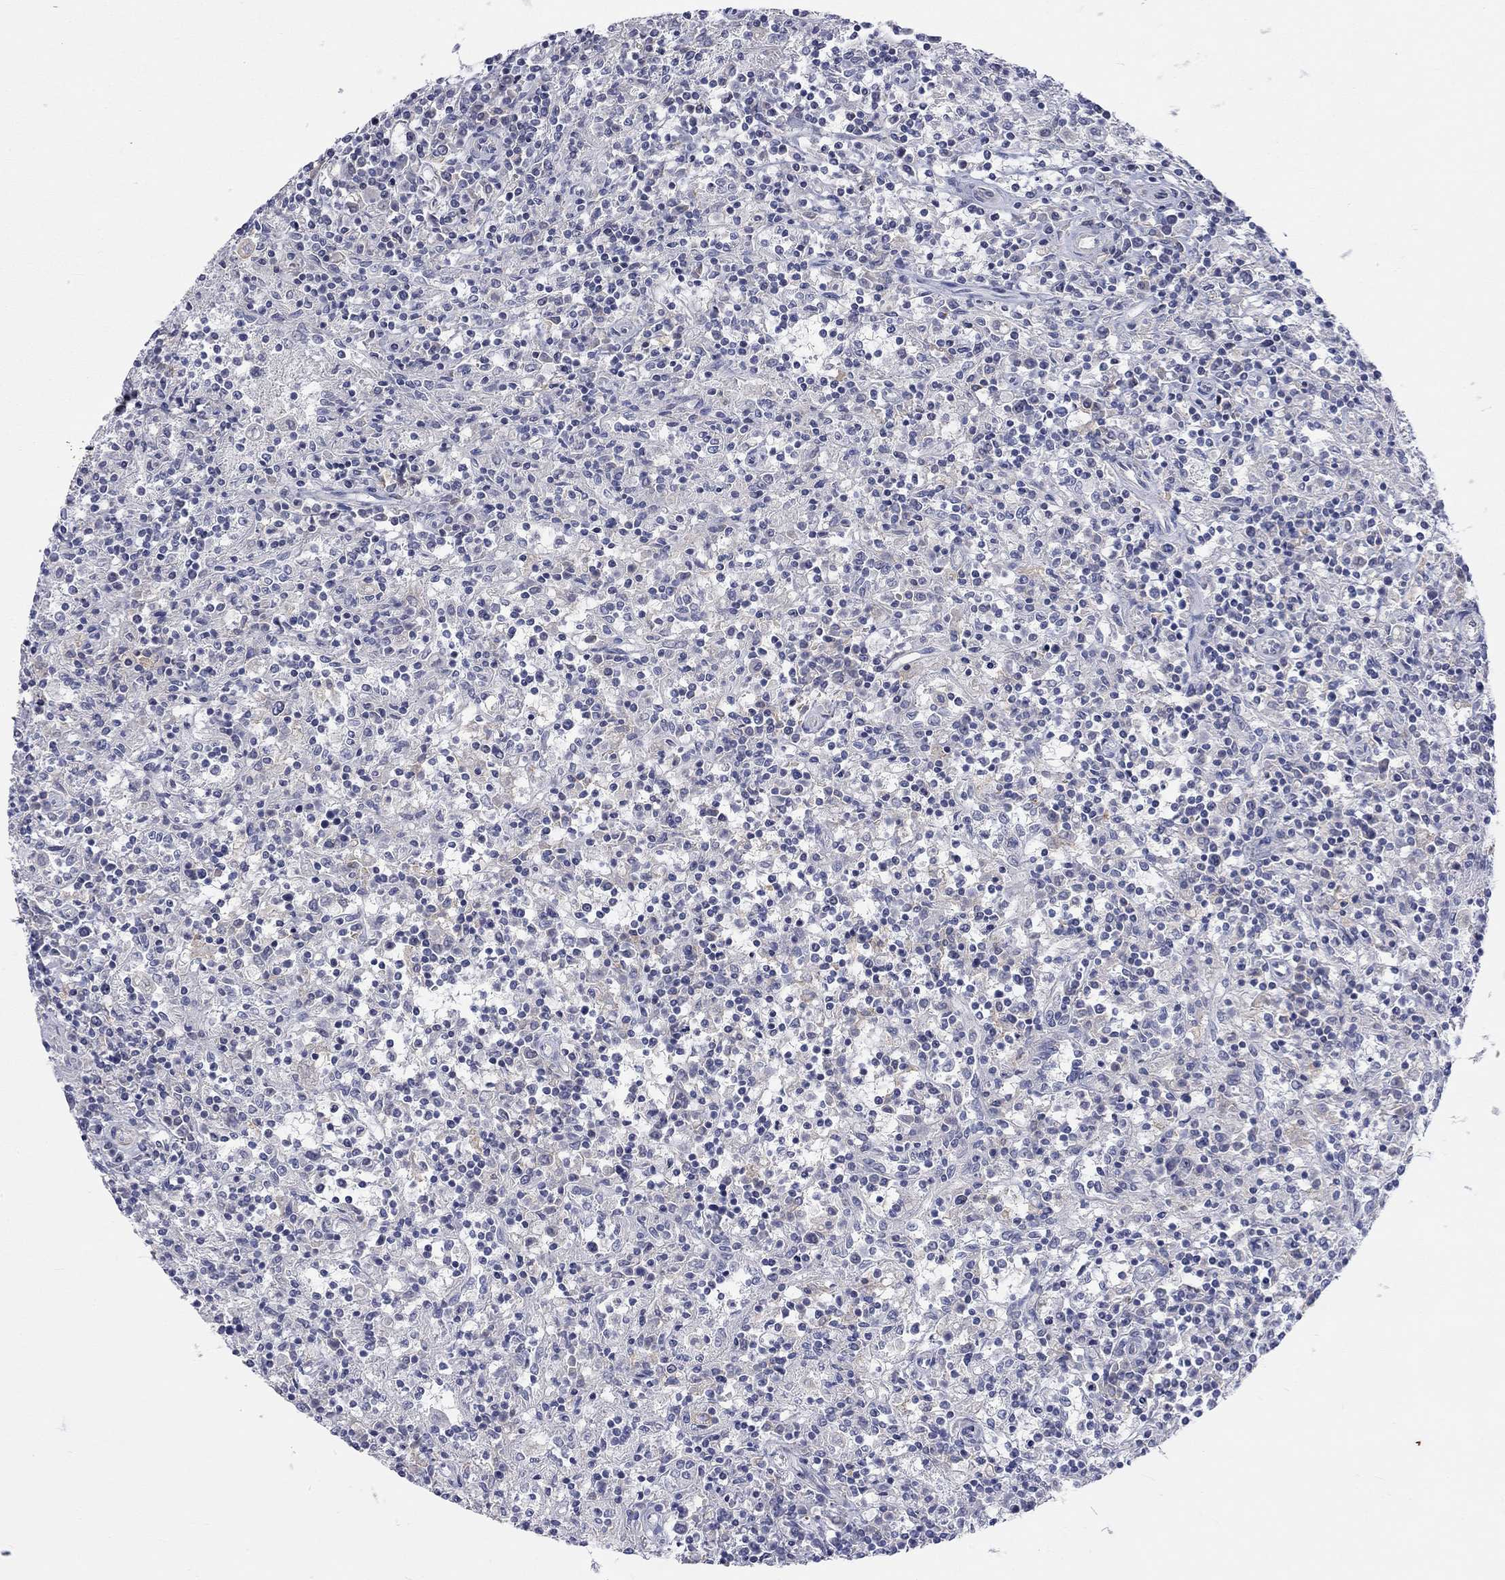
{"staining": {"intensity": "negative", "quantity": "none", "location": "none"}, "tissue": "lymphoma", "cell_type": "Tumor cells", "image_type": "cancer", "snomed": [{"axis": "morphology", "description": "Malignant lymphoma, non-Hodgkin's type, Low grade"}, {"axis": "topography", "description": "Spleen"}], "caption": "Tumor cells show no significant positivity in low-grade malignant lymphoma, non-Hodgkin's type. Brightfield microscopy of immunohistochemistry (IHC) stained with DAB (brown) and hematoxylin (blue), captured at high magnification.", "gene": "PCDHGA10", "patient": {"sex": "male", "age": 62}}